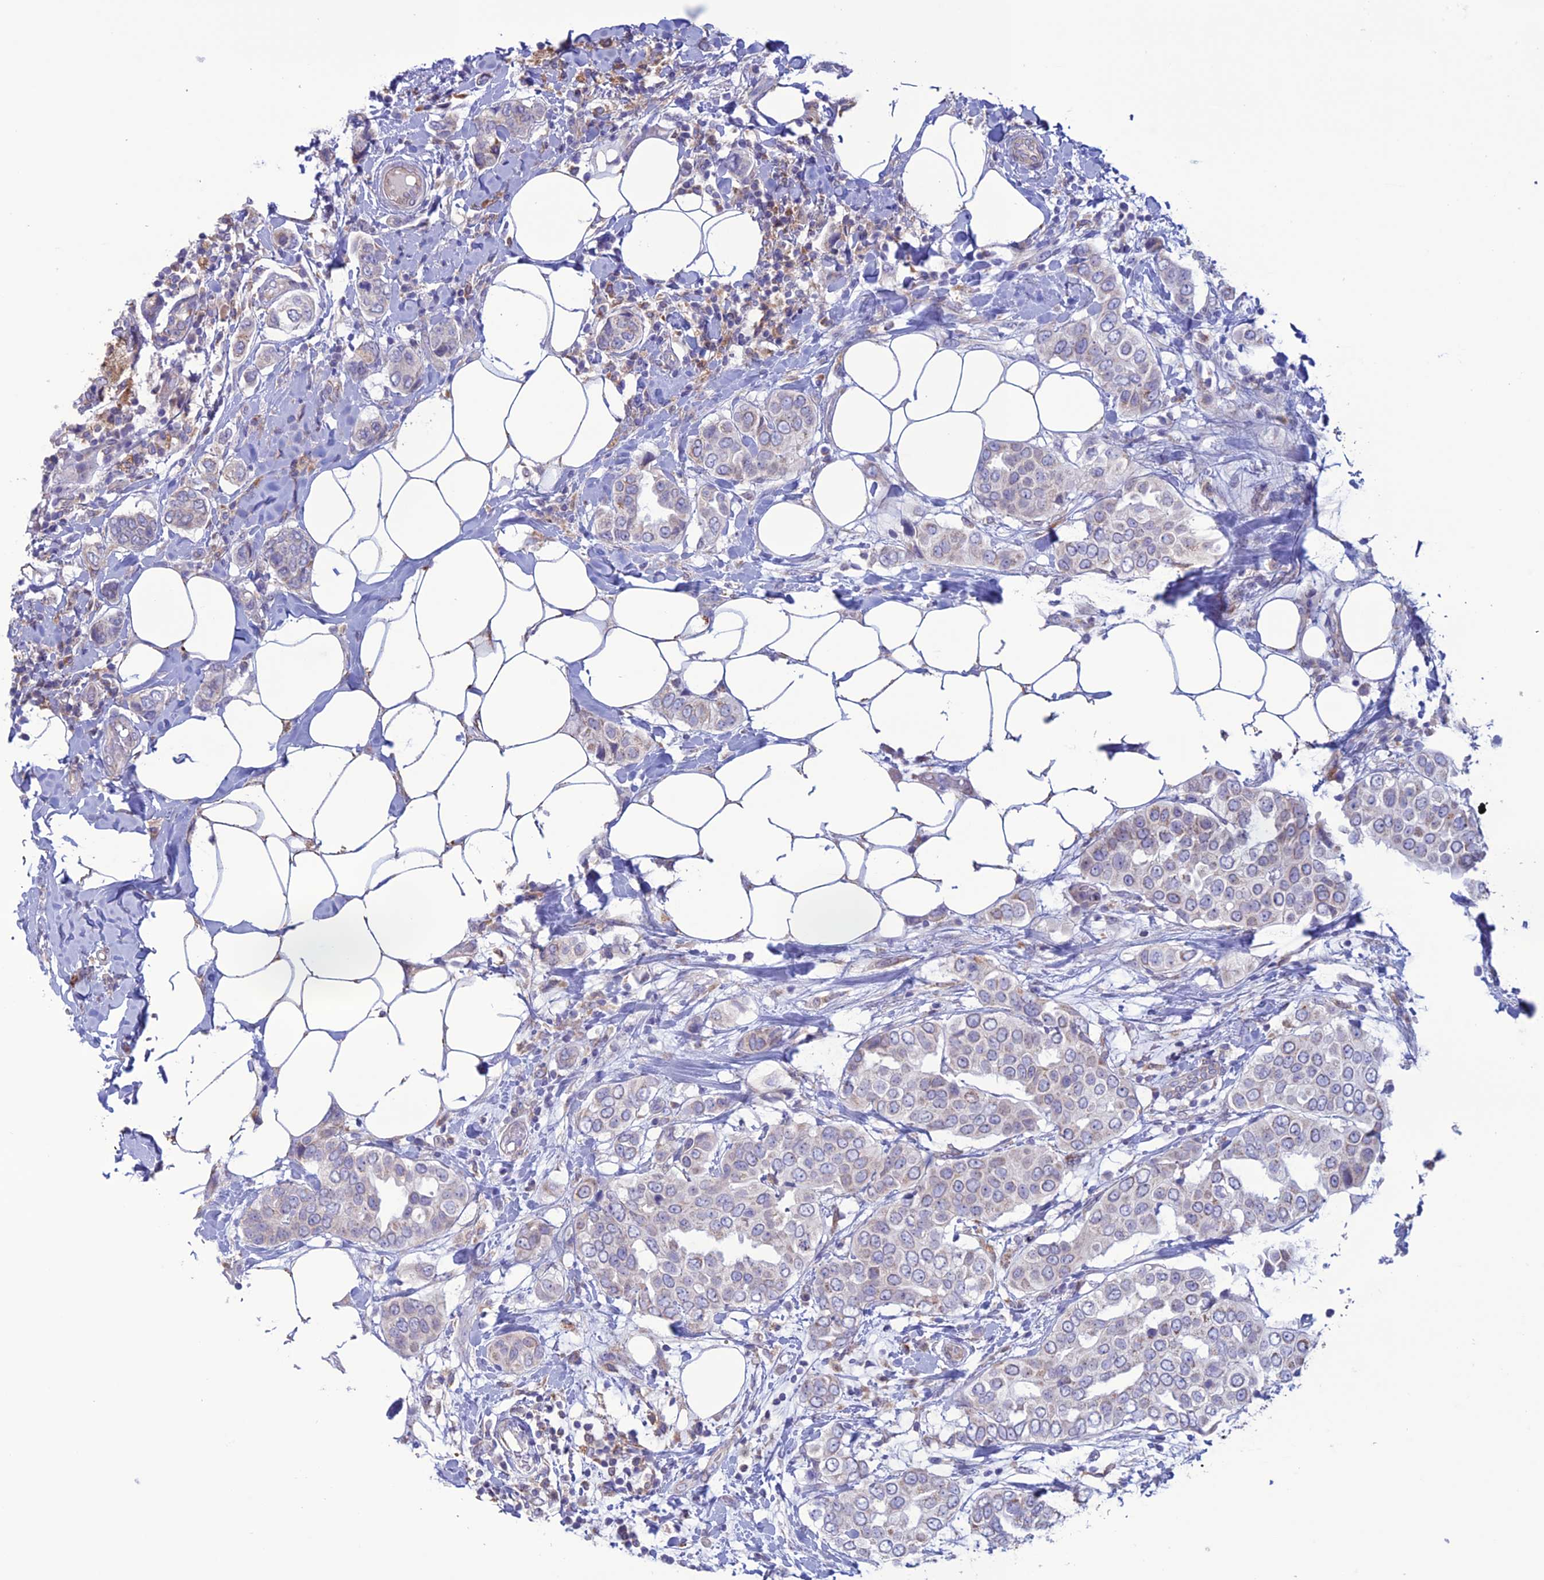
{"staining": {"intensity": "weak", "quantity": "<25%", "location": "cytoplasmic/membranous"}, "tissue": "breast cancer", "cell_type": "Tumor cells", "image_type": "cancer", "snomed": [{"axis": "morphology", "description": "Lobular carcinoma"}, {"axis": "topography", "description": "Breast"}], "caption": "Tumor cells are negative for brown protein staining in breast lobular carcinoma.", "gene": "CLCN7", "patient": {"sex": "female", "age": 51}}